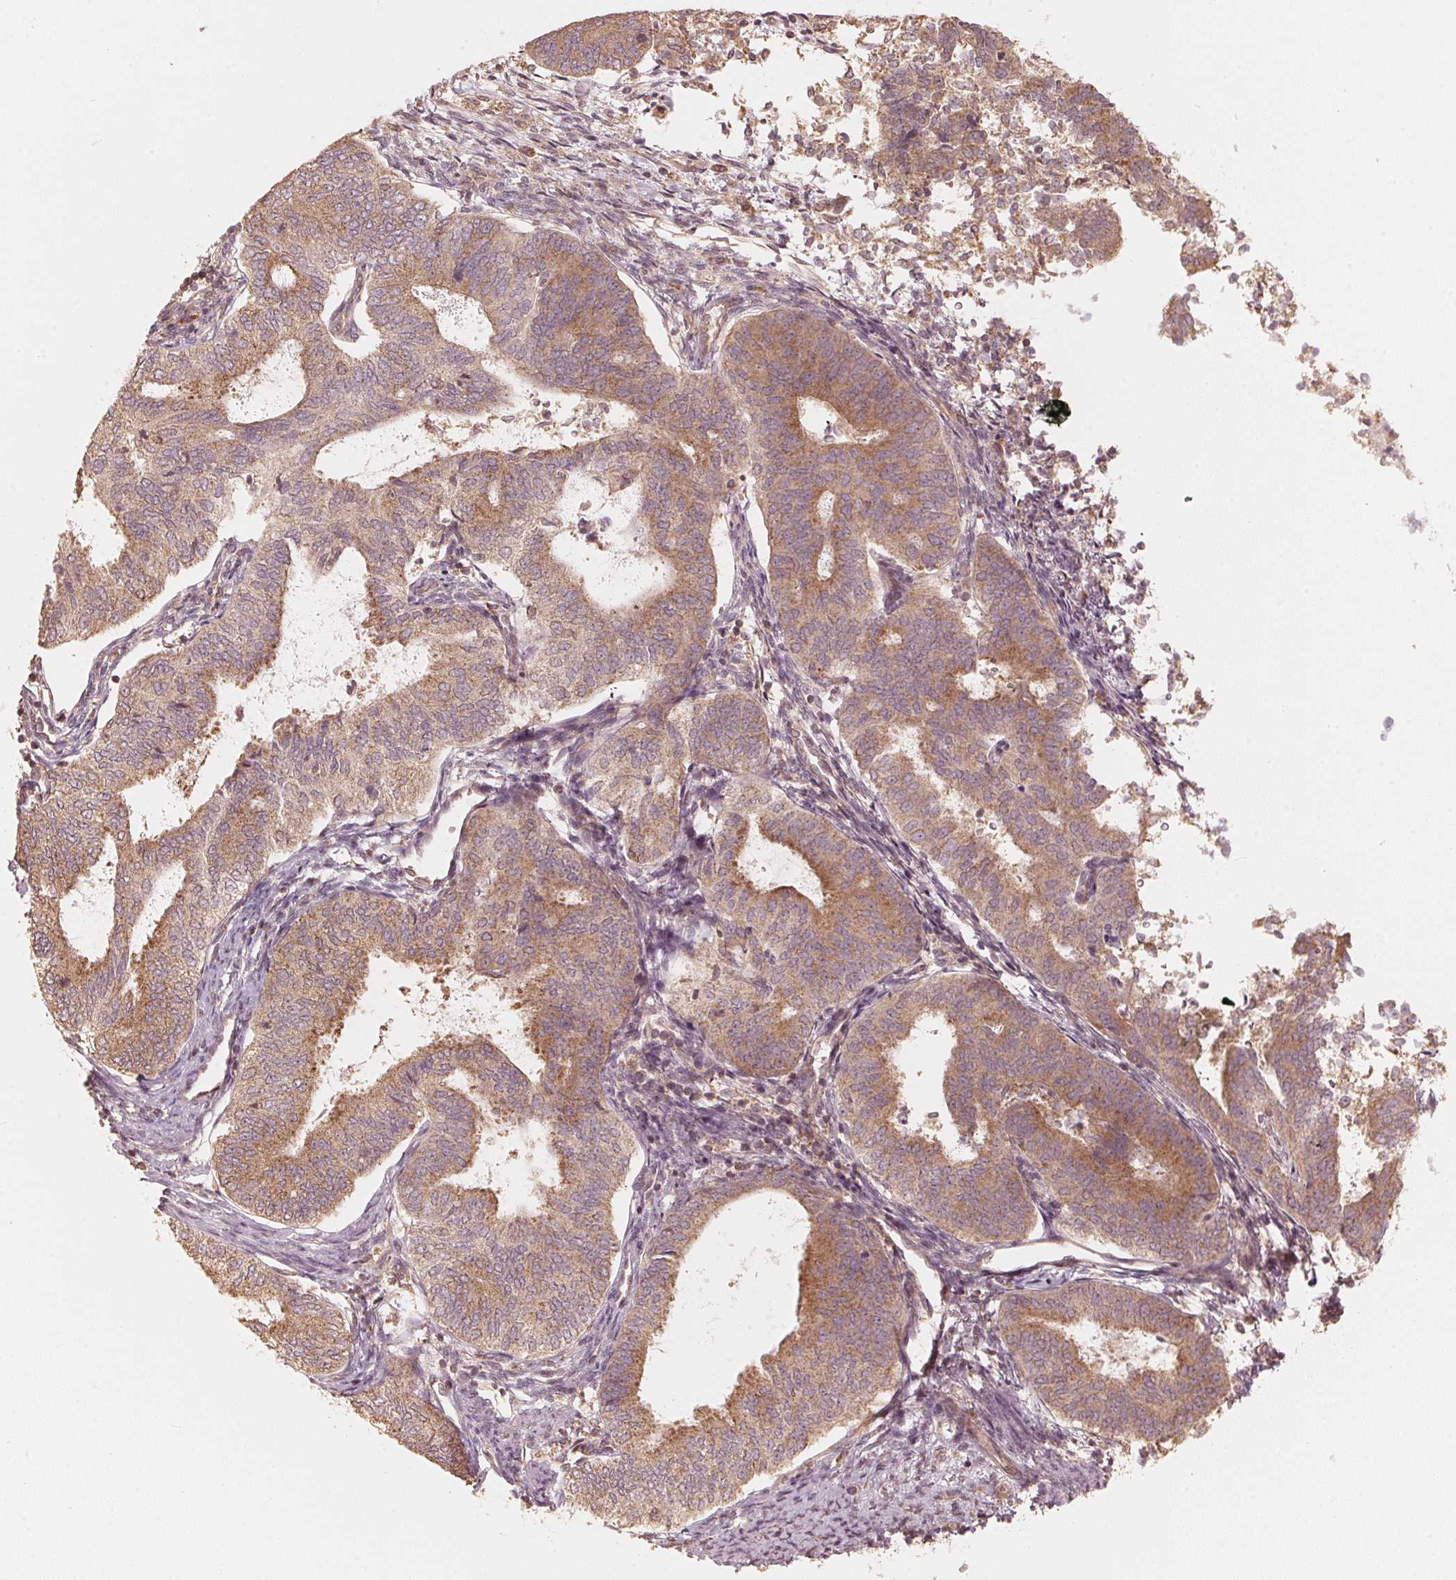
{"staining": {"intensity": "moderate", "quantity": ">75%", "location": "cytoplasmic/membranous"}, "tissue": "endometrial cancer", "cell_type": "Tumor cells", "image_type": "cancer", "snomed": [{"axis": "morphology", "description": "Adenocarcinoma, NOS"}, {"axis": "topography", "description": "Endometrium"}], "caption": "Endometrial cancer (adenocarcinoma) tissue reveals moderate cytoplasmic/membranous expression in about >75% of tumor cells, visualized by immunohistochemistry.", "gene": "C2orf73", "patient": {"sex": "female", "age": 65}}